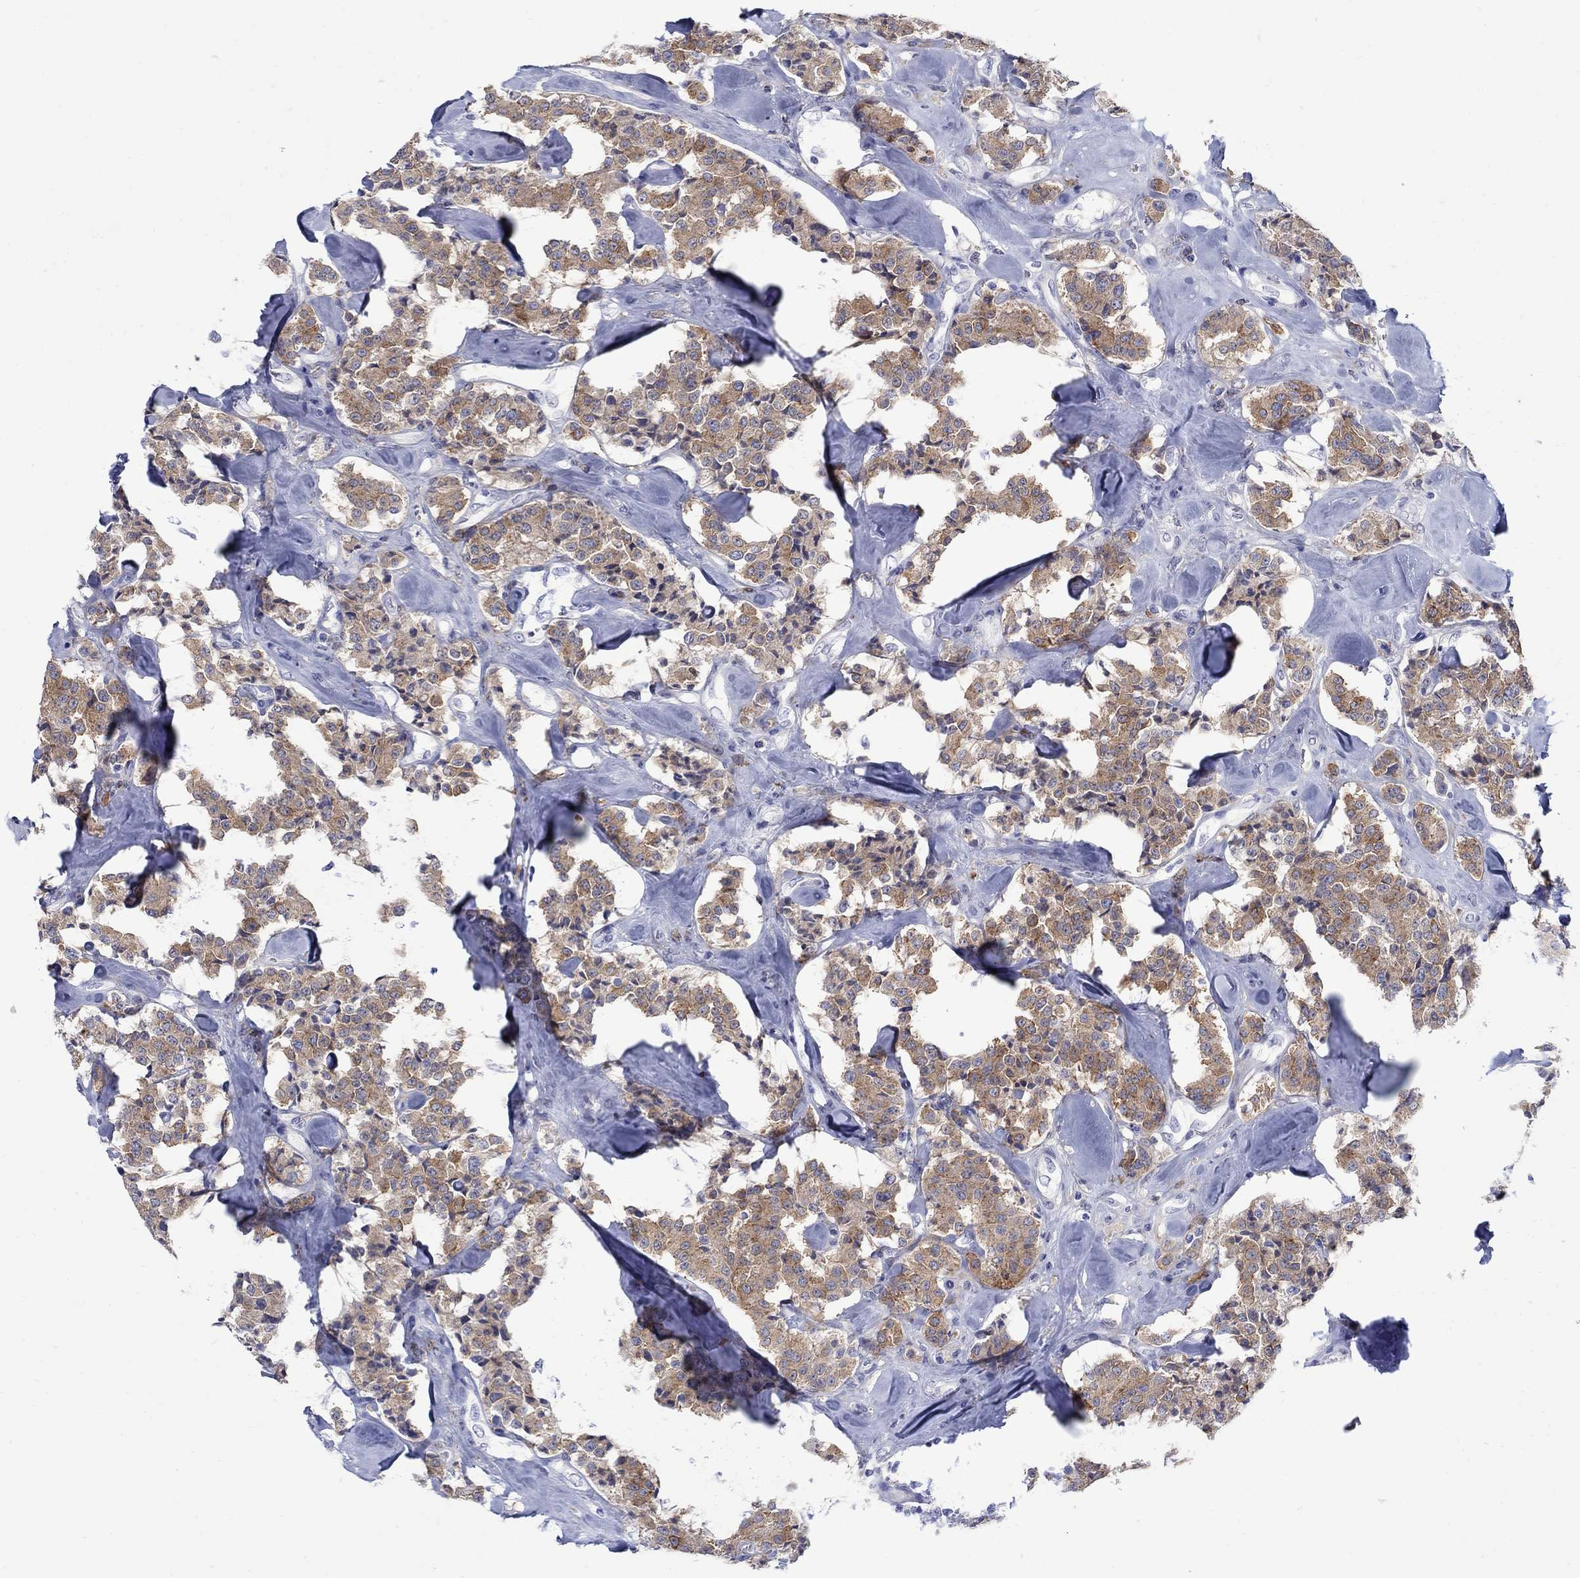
{"staining": {"intensity": "moderate", "quantity": ">75%", "location": "cytoplasmic/membranous"}, "tissue": "carcinoid", "cell_type": "Tumor cells", "image_type": "cancer", "snomed": [{"axis": "morphology", "description": "Carcinoid, malignant, NOS"}, {"axis": "topography", "description": "Pancreas"}], "caption": "Immunohistochemical staining of human carcinoid shows medium levels of moderate cytoplasmic/membranous positivity in approximately >75% of tumor cells. (DAB (3,3'-diaminobenzidine) IHC with brightfield microscopy, high magnification).", "gene": "REEP2", "patient": {"sex": "male", "age": 41}}